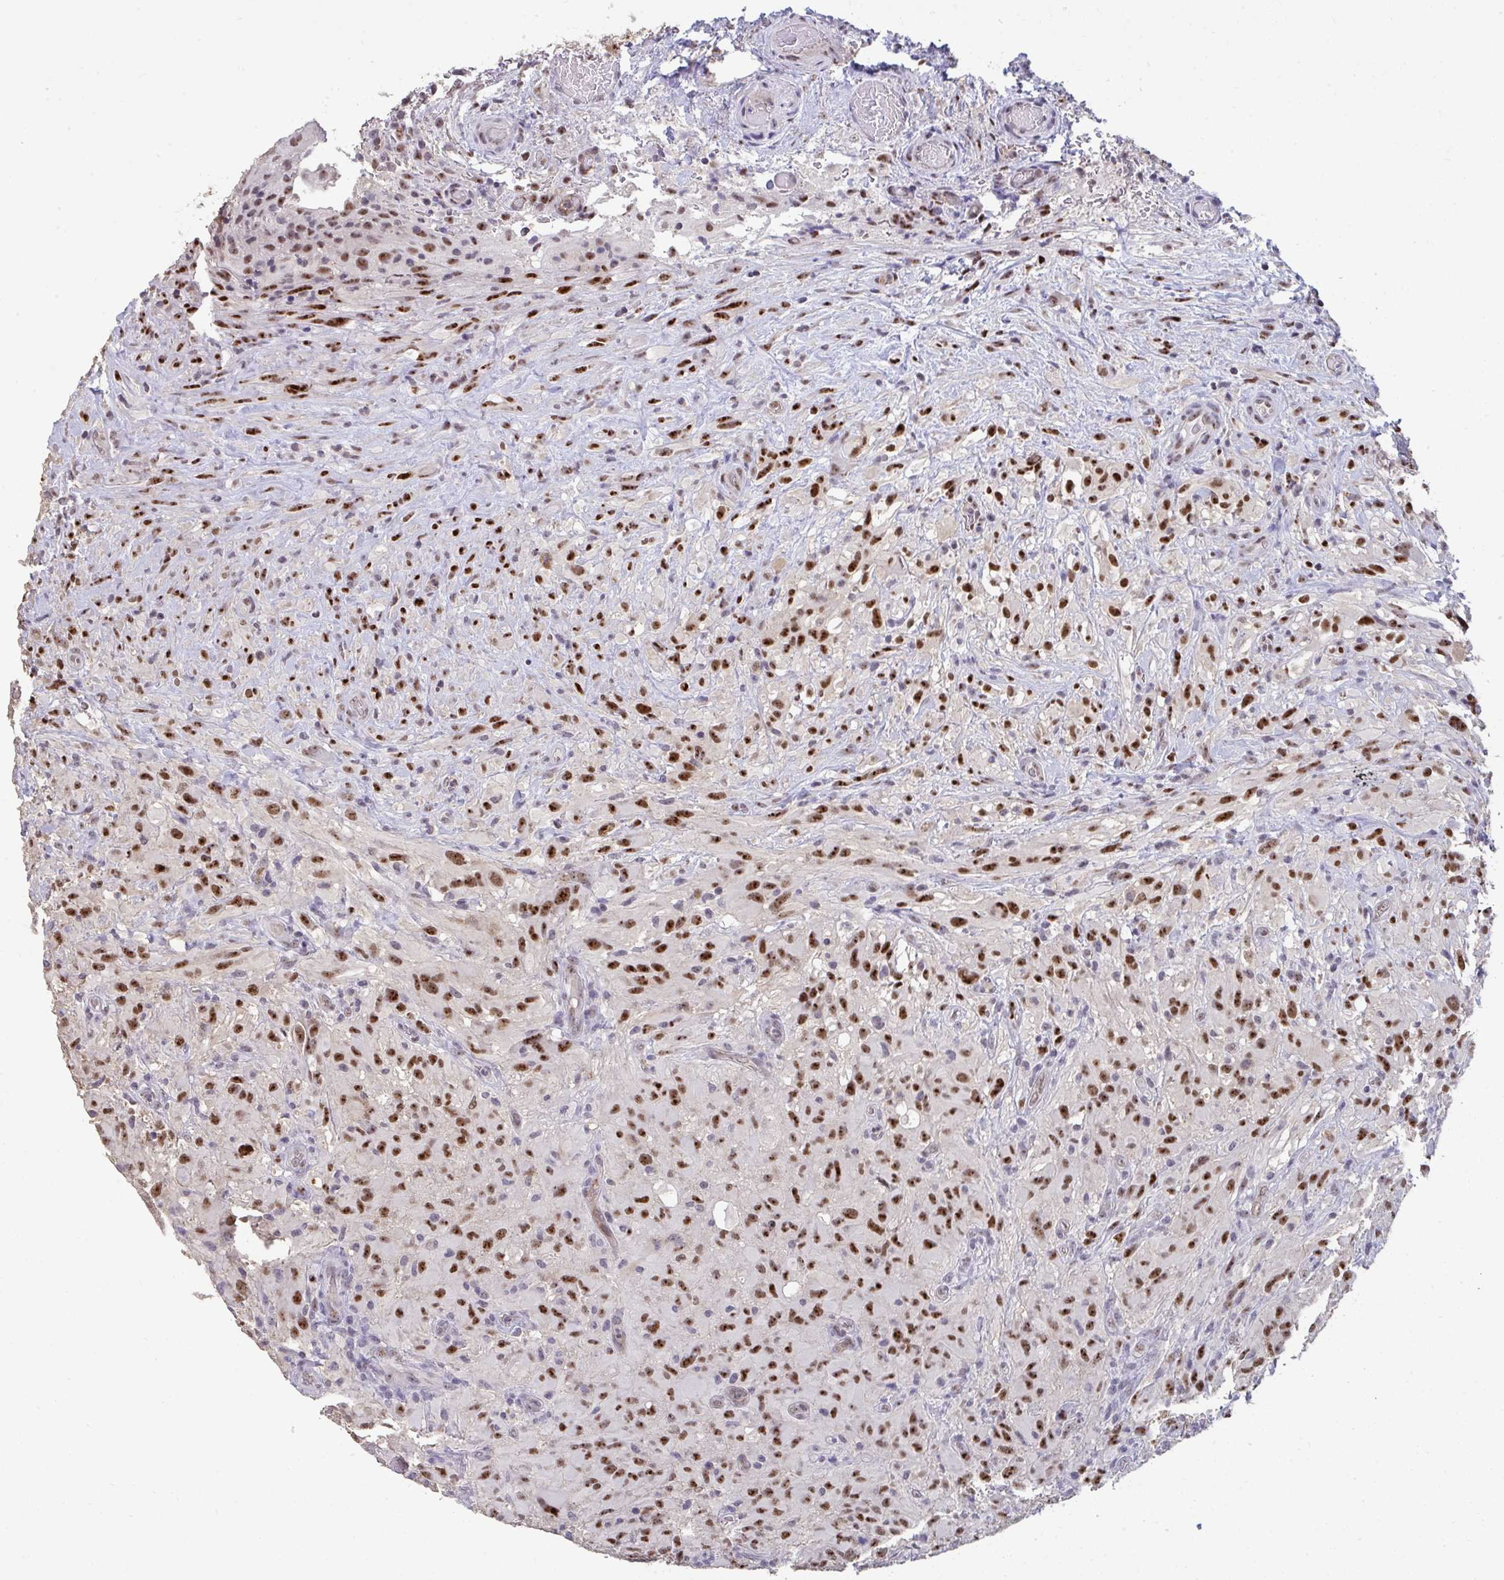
{"staining": {"intensity": "moderate", "quantity": ">75%", "location": "nuclear"}, "tissue": "glioma", "cell_type": "Tumor cells", "image_type": "cancer", "snomed": [{"axis": "morphology", "description": "Glioma, malignant, High grade"}, {"axis": "topography", "description": "Brain"}], "caption": "Brown immunohistochemical staining in glioma reveals moderate nuclear expression in approximately >75% of tumor cells.", "gene": "SENP3", "patient": {"sex": "male", "age": 71}}